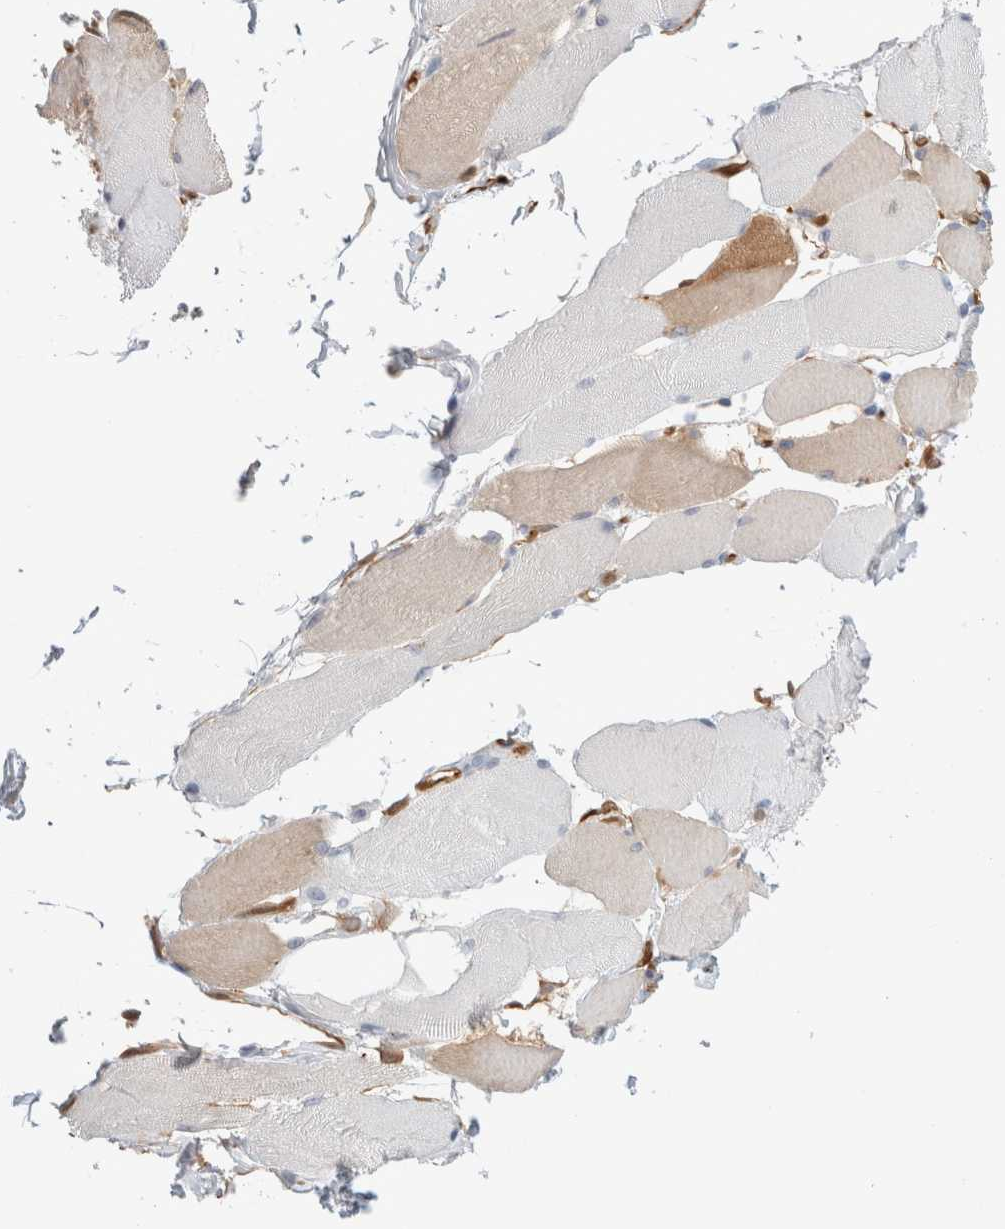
{"staining": {"intensity": "weak", "quantity": "<25%", "location": "cytoplasmic/membranous"}, "tissue": "skeletal muscle", "cell_type": "Myocytes", "image_type": "normal", "snomed": [{"axis": "morphology", "description": "Normal tissue, NOS"}, {"axis": "topography", "description": "Skin"}, {"axis": "topography", "description": "Skeletal muscle"}], "caption": "Histopathology image shows no protein positivity in myocytes of benign skeletal muscle.", "gene": "NAPEPLD", "patient": {"sex": "male", "age": 83}}